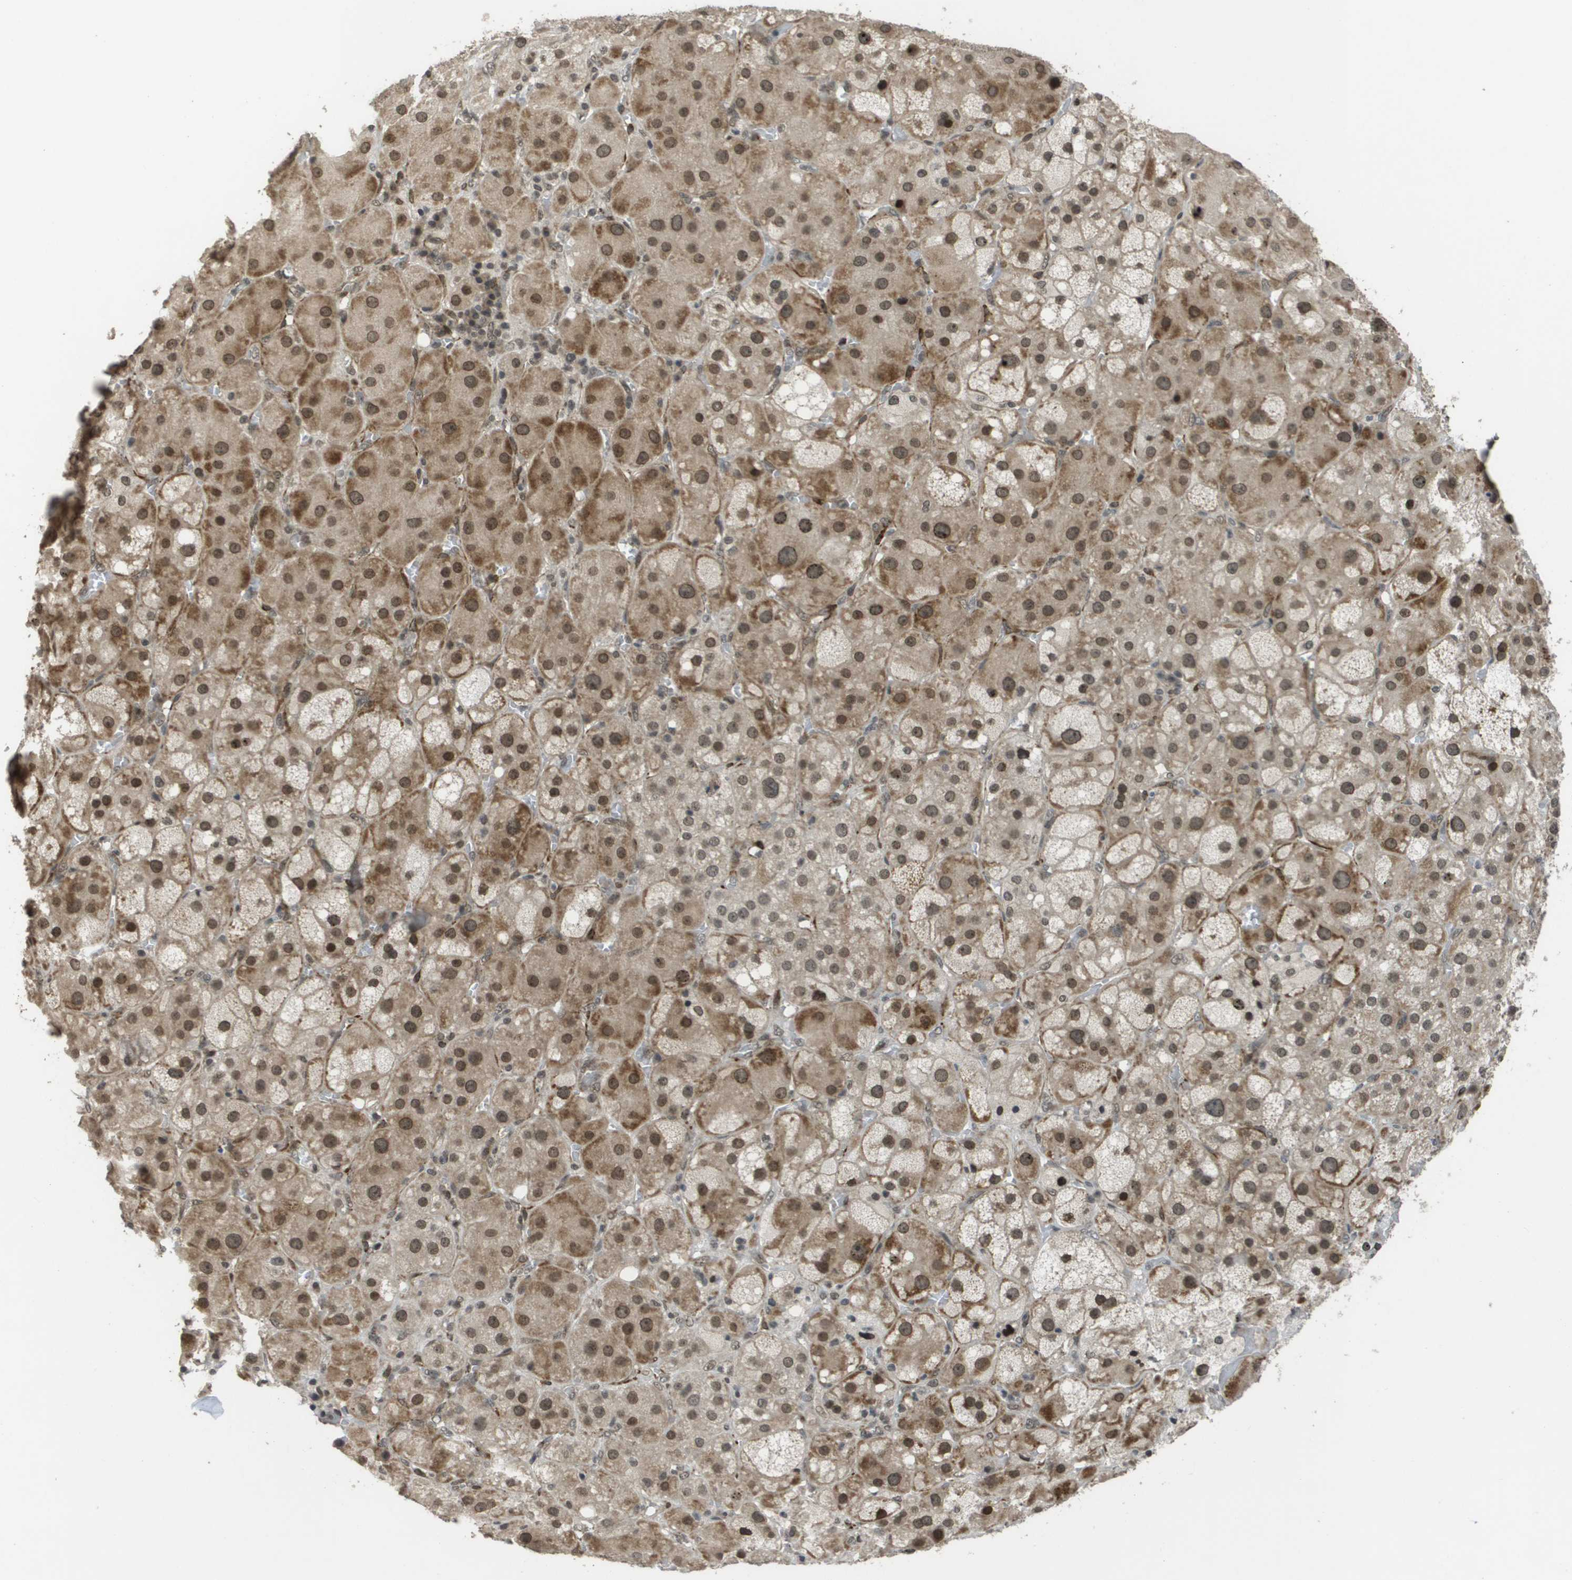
{"staining": {"intensity": "moderate", "quantity": ">75%", "location": "cytoplasmic/membranous,nuclear"}, "tissue": "adrenal gland", "cell_type": "Glandular cells", "image_type": "normal", "snomed": [{"axis": "morphology", "description": "Normal tissue, NOS"}, {"axis": "topography", "description": "Adrenal gland"}], "caption": "Protein expression analysis of benign human adrenal gland reveals moderate cytoplasmic/membranous,nuclear positivity in approximately >75% of glandular cells. The staining is performed using DAB brown chromogen to label protein expression. The nuclei are counter-stained blue using hematoxylin.", "gene": "KAT5", "patient": {"sex": "female", "age": 47}}